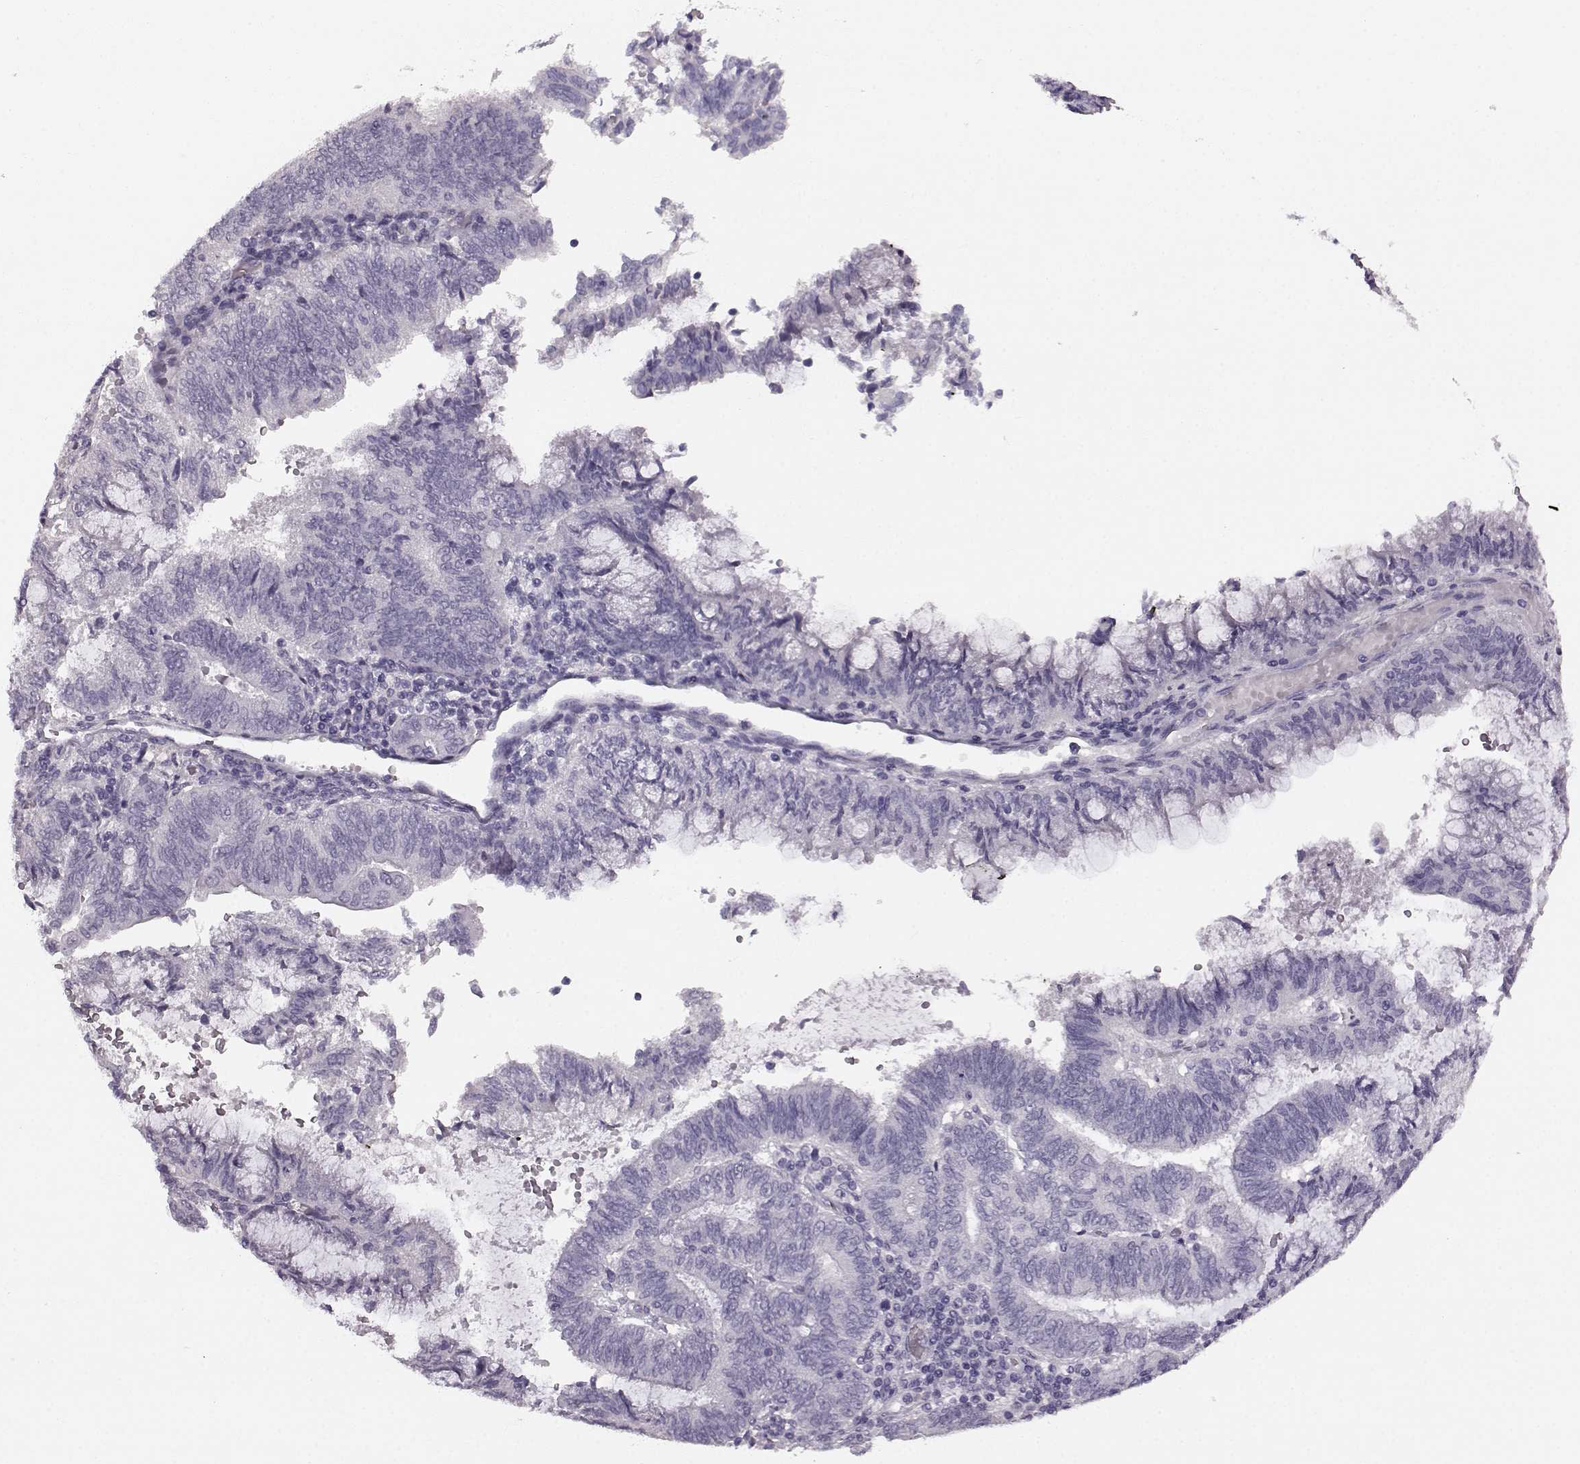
{"staining": {"intensity": "negative", "quantity": "none", "location": "none"}, "tissue": "endometrial cancer", "cell_type": "Tumor cells", "image_type": "cancer", "snomed": [{"axis": "morphology", "description": "Adenocarcinoma, NOS"}, {"axis": "topography", "description": "Endometrium"}], "caption": "Endometrial adenocarcinoma stained for a protein using IHC exhibits no staining tumor cells.", "gene": "AIPL1", "patient": {"sex": "female", "age": 65}}